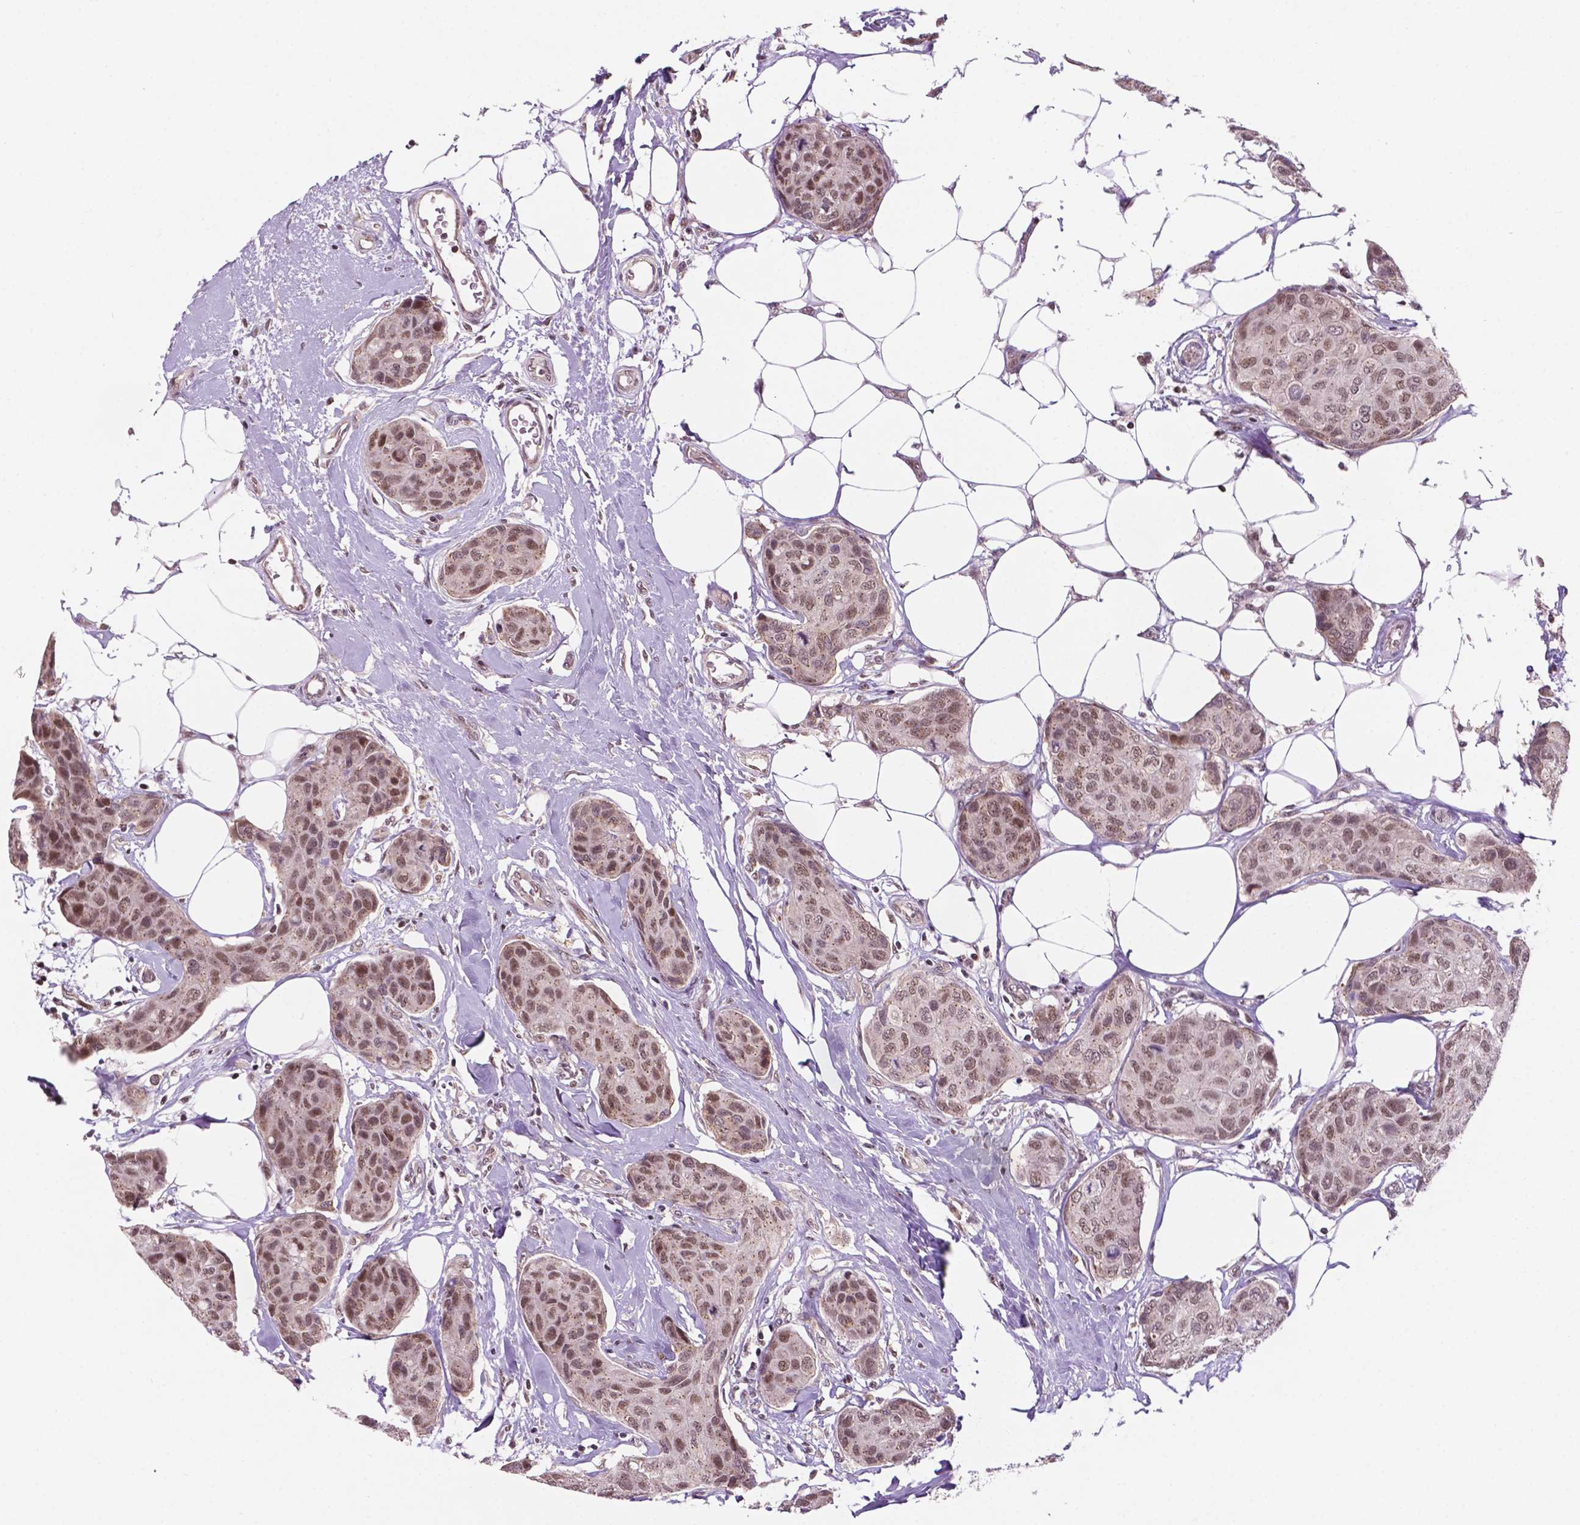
{"staining": {"intensity": "moderate", "quantity": ">75%", "location": "nuclear"}, "tissue": "breast cancer", "cell_type": "Tumor cells", "image_type": "cancer", "snomed": [{"axis": "morphology", "description": "Duct carcinoma"}, {"axis": "topography", "description": "Breast"}], "caption": "A brown stain labels moderate nuclear staining of a protein in human breast cancer tumor cells.", "gene": "PER2", "patient": {"sex": "female", "age": 80}}